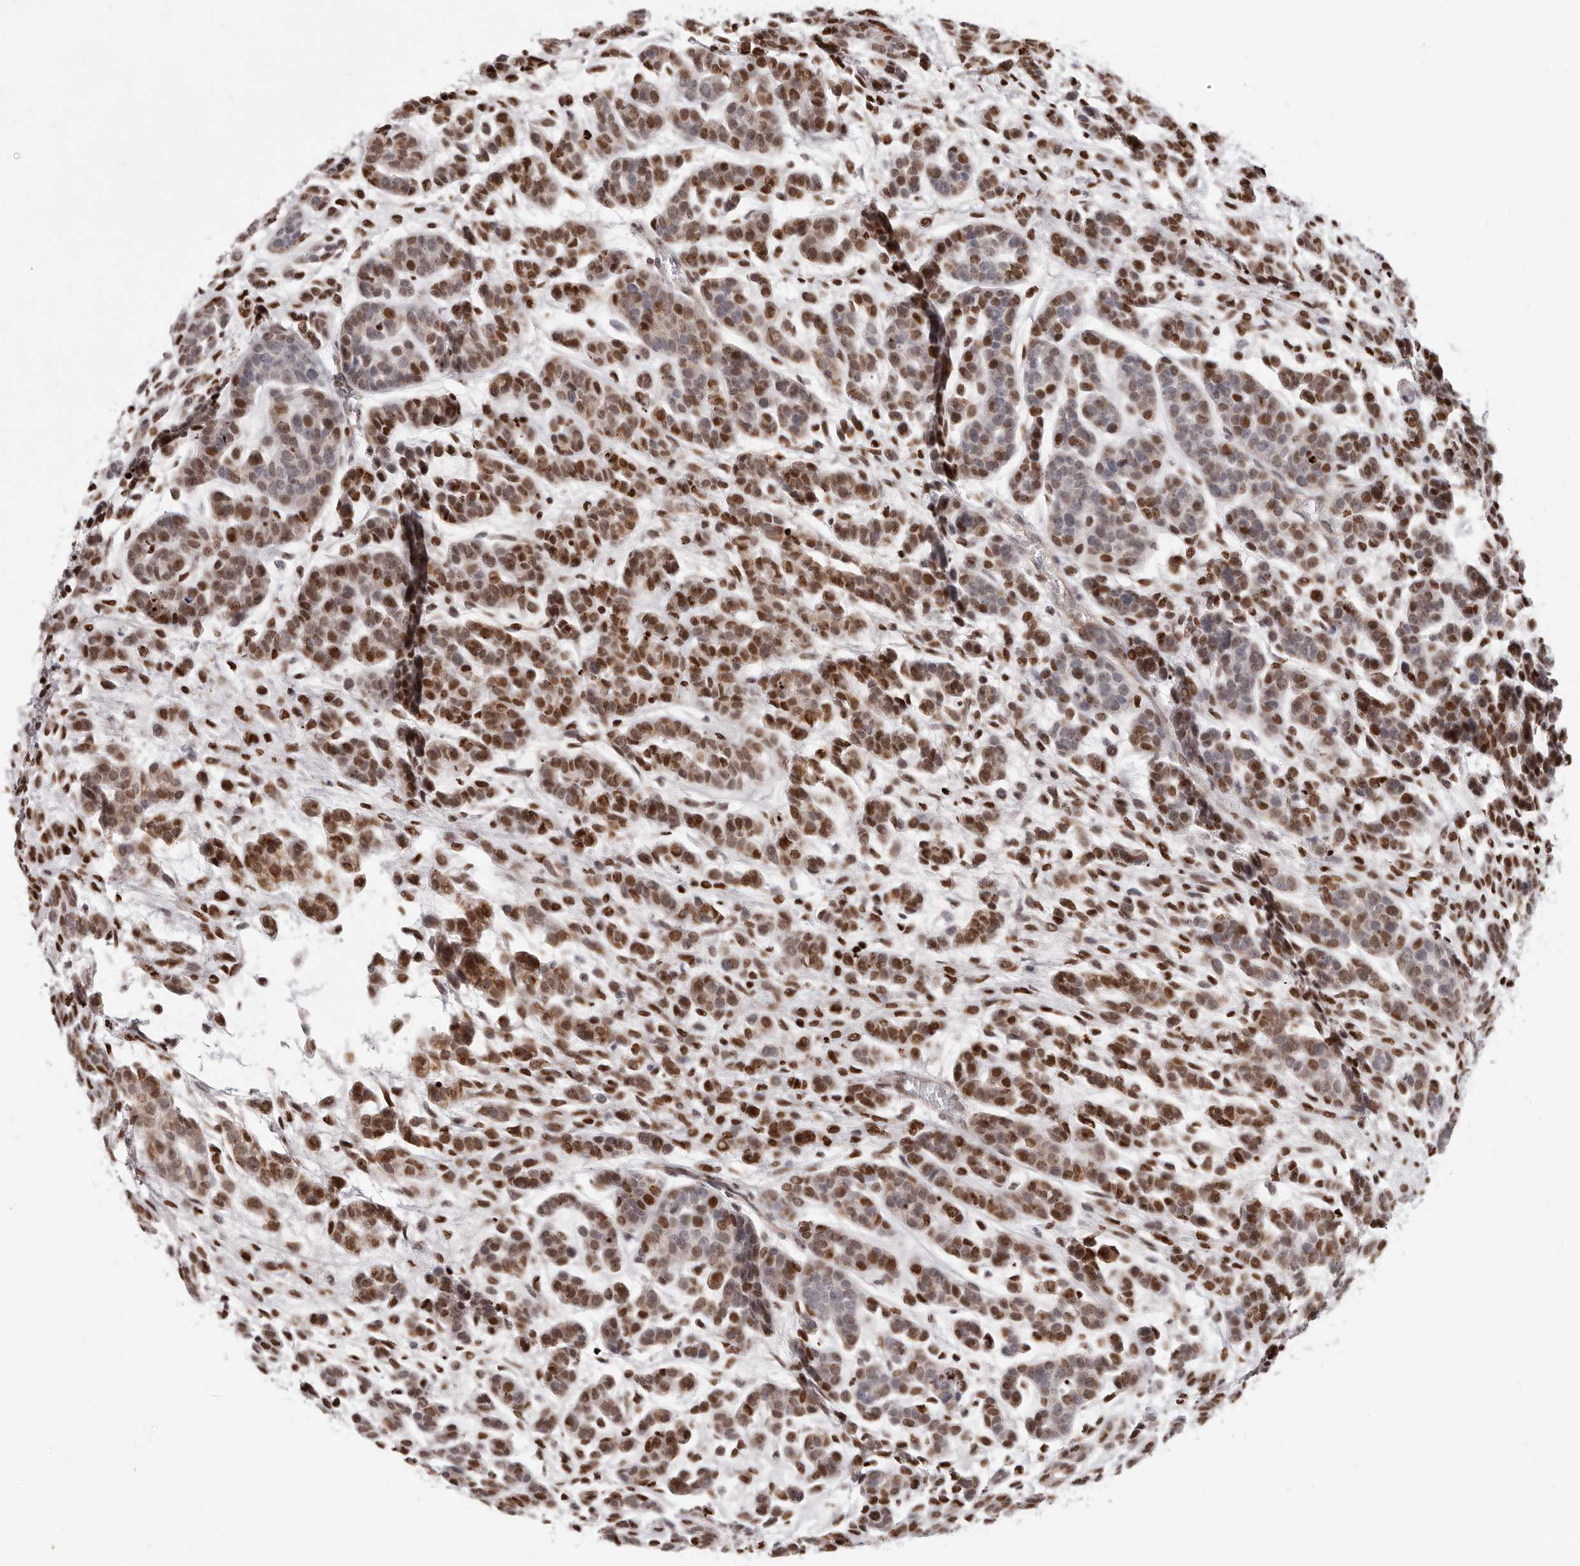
{"staining": {"intensity": "strong", "quantity": "25%-75%", "location": "nuclear"}, "tissue": "head and neck cancer", "cell_type": "Tumor cells", "image_type": "cancer", "snomed": [{"axis": "morphology", "description": "Adenocarcinoma, NOS"}, {"axis": "morphology", "description": "Adenoma, NOS"}, {"axis": "topography", "description": "Head-Neck"}], "caption": "Immunohistochemistry photomicrograph of neoplastic tissue: human head and neck cancer (adenoma) stained using immunohistochemistry (IHC) exhibits high levels of strong protein expression localized specifically in the nuclear of tumor cells, appearing as a nuclear brown color.", "gene": "SRP19", "patient": {"sex": "female", "age": 55}}